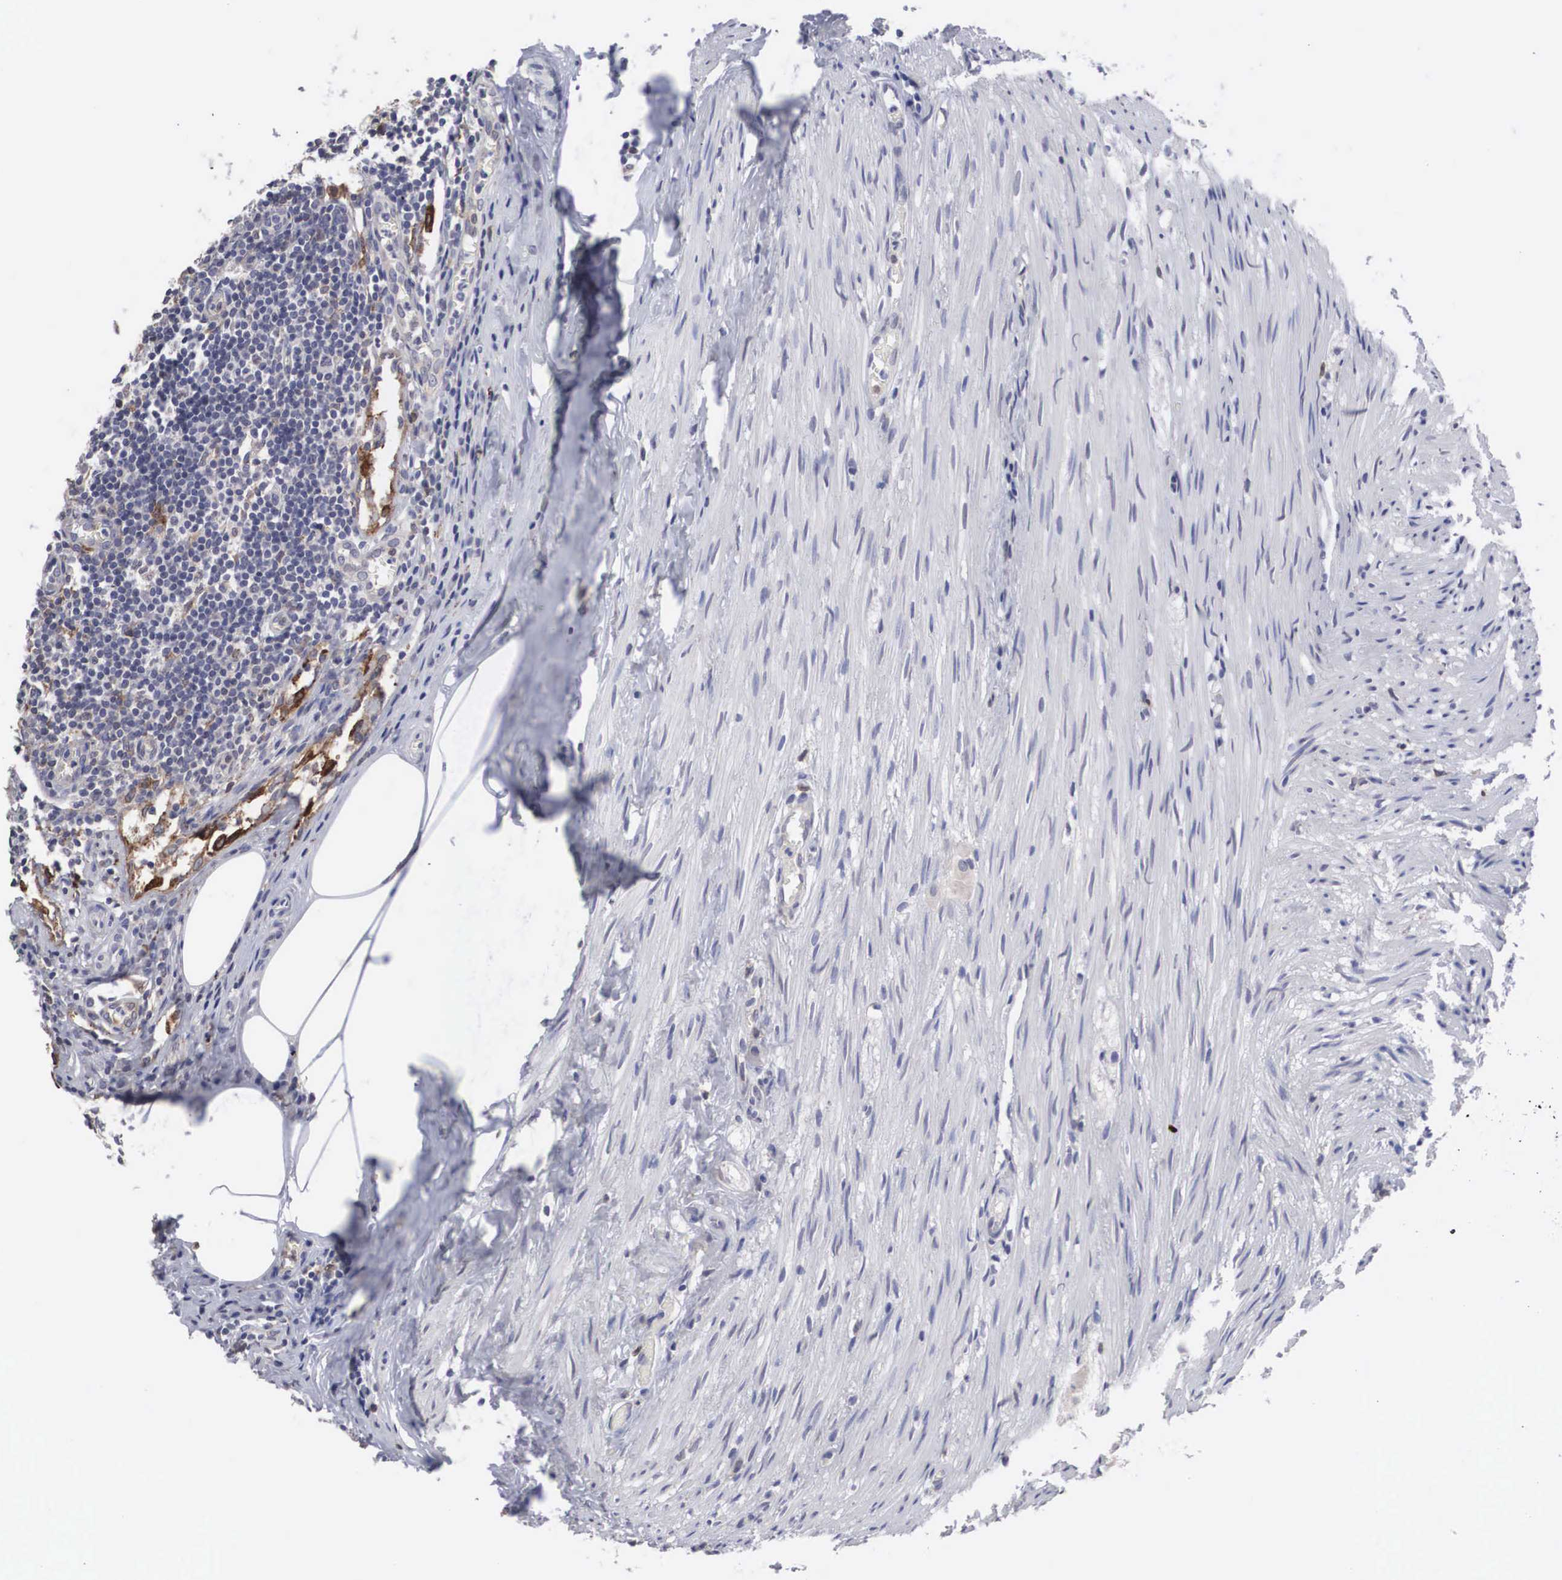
{"staining": {"intensity": "weak", "quantity": "<25%", "location": "cytoplasmic/membranous"}, "tissue": "appendix", "cell_type": "Glandular cells", "image_type": "normal", "snomed": [{"axis": "morphology", "description": "Normal tissue, NOS"}, {"axis": "topography", "description": "Appendix"}], "caption": "The photomicrograph shows no significant positivity in glandular cells of appendix. Brightfield microscopy of IHC stained with DAB (3,3'-diaminobenzidine) (brown) and hematoxylin (blue), captured at high magnification.", "gene": "HMOX1", "patient": {"sex": "female", "age": 34}}